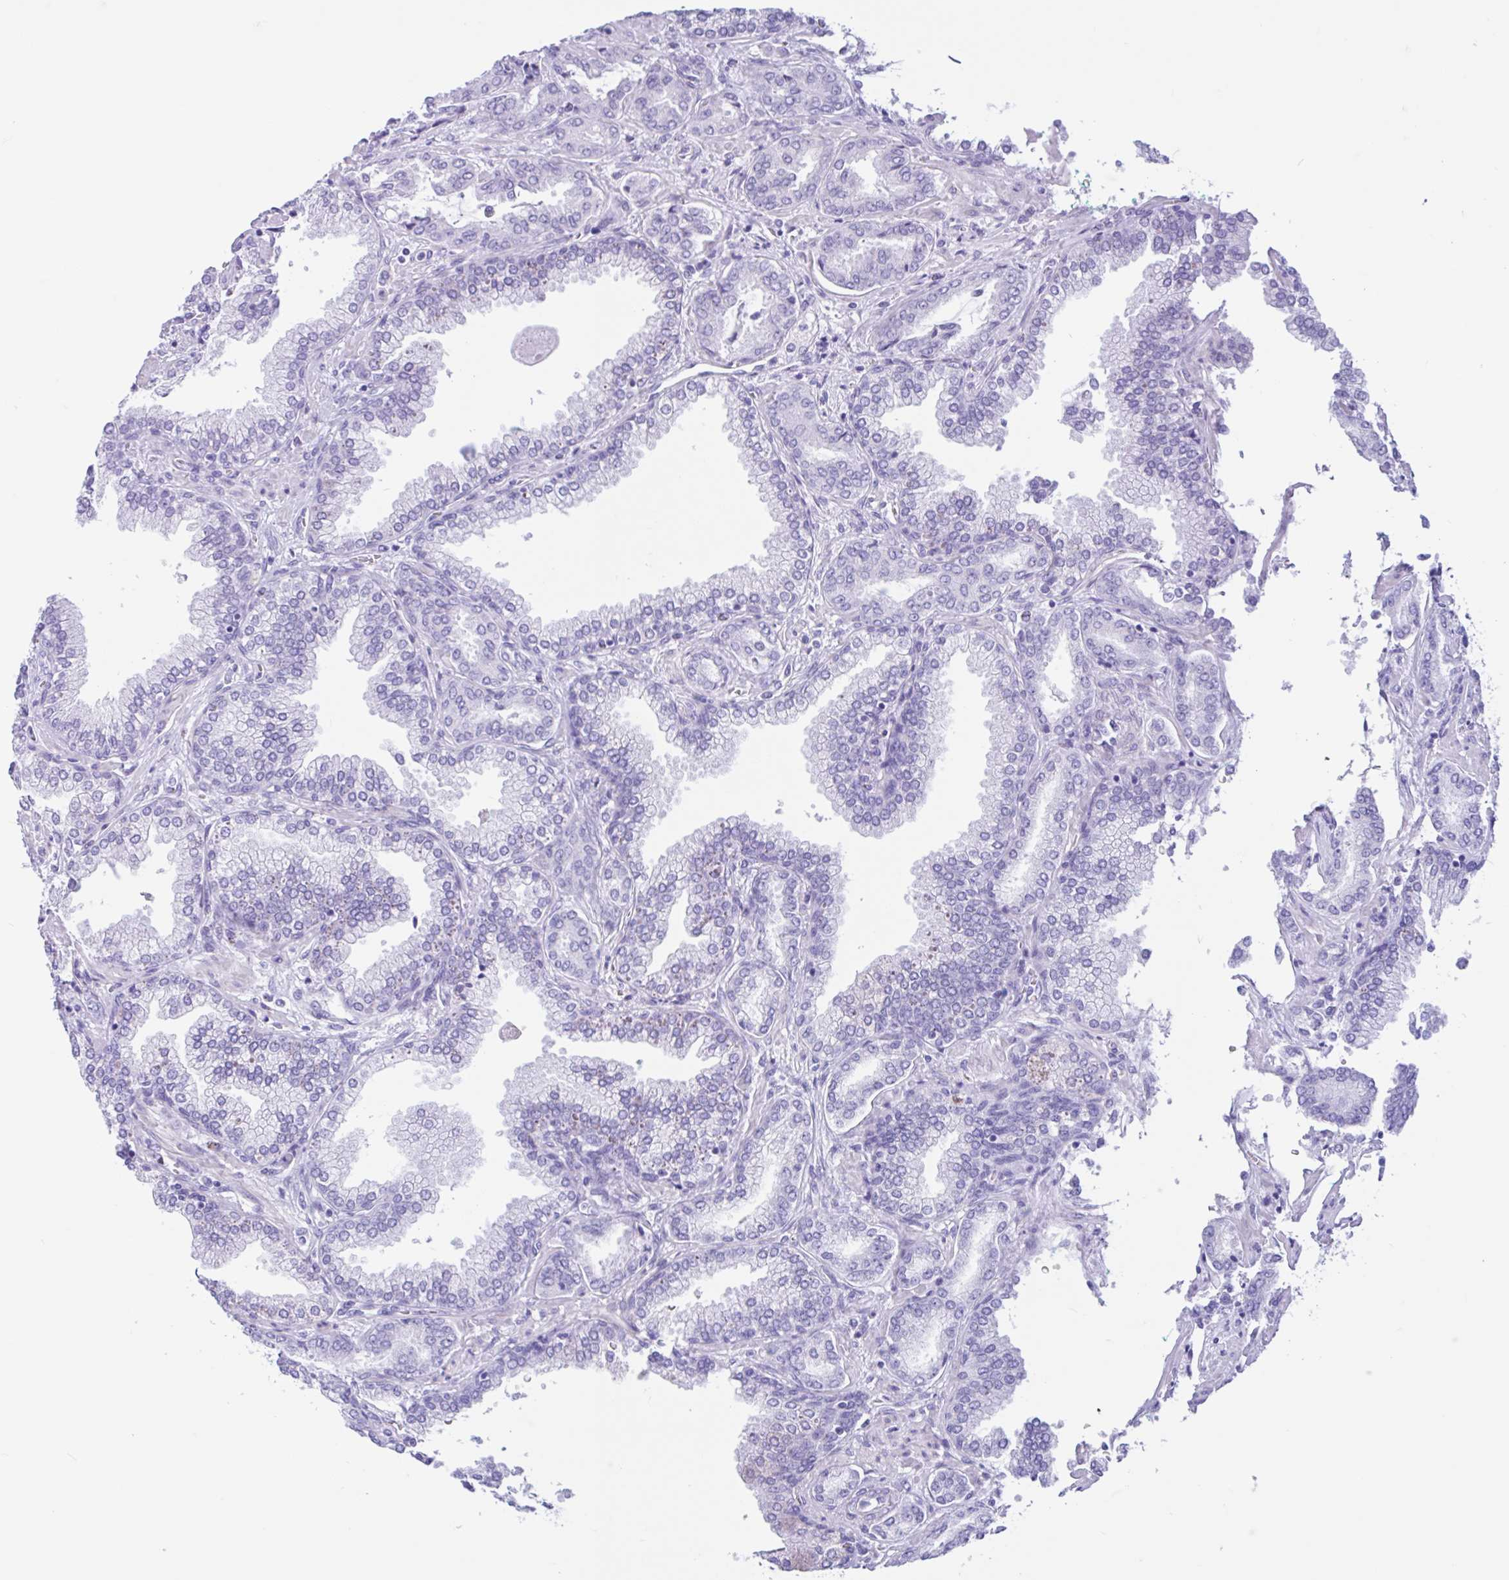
{"staining": {"intensity": "negative", "quantity": "none", "location": "none"}, "tissue": "prostate cancer", "cell_type": "Tumor cells", "image_type": "cancer", "snomed": [{"axis": "morphology", "description": "Adenocarcinoma, High grade"}, {"axis": "topography", "description": "Prostate"}], "caption": "Immunohistochemical staining of high-grade adenocarcinoma (prostate) reveals no significant staining in tumor cells.", "gene": "IAPP", "patient": {"sex": "male", "age": 72}}